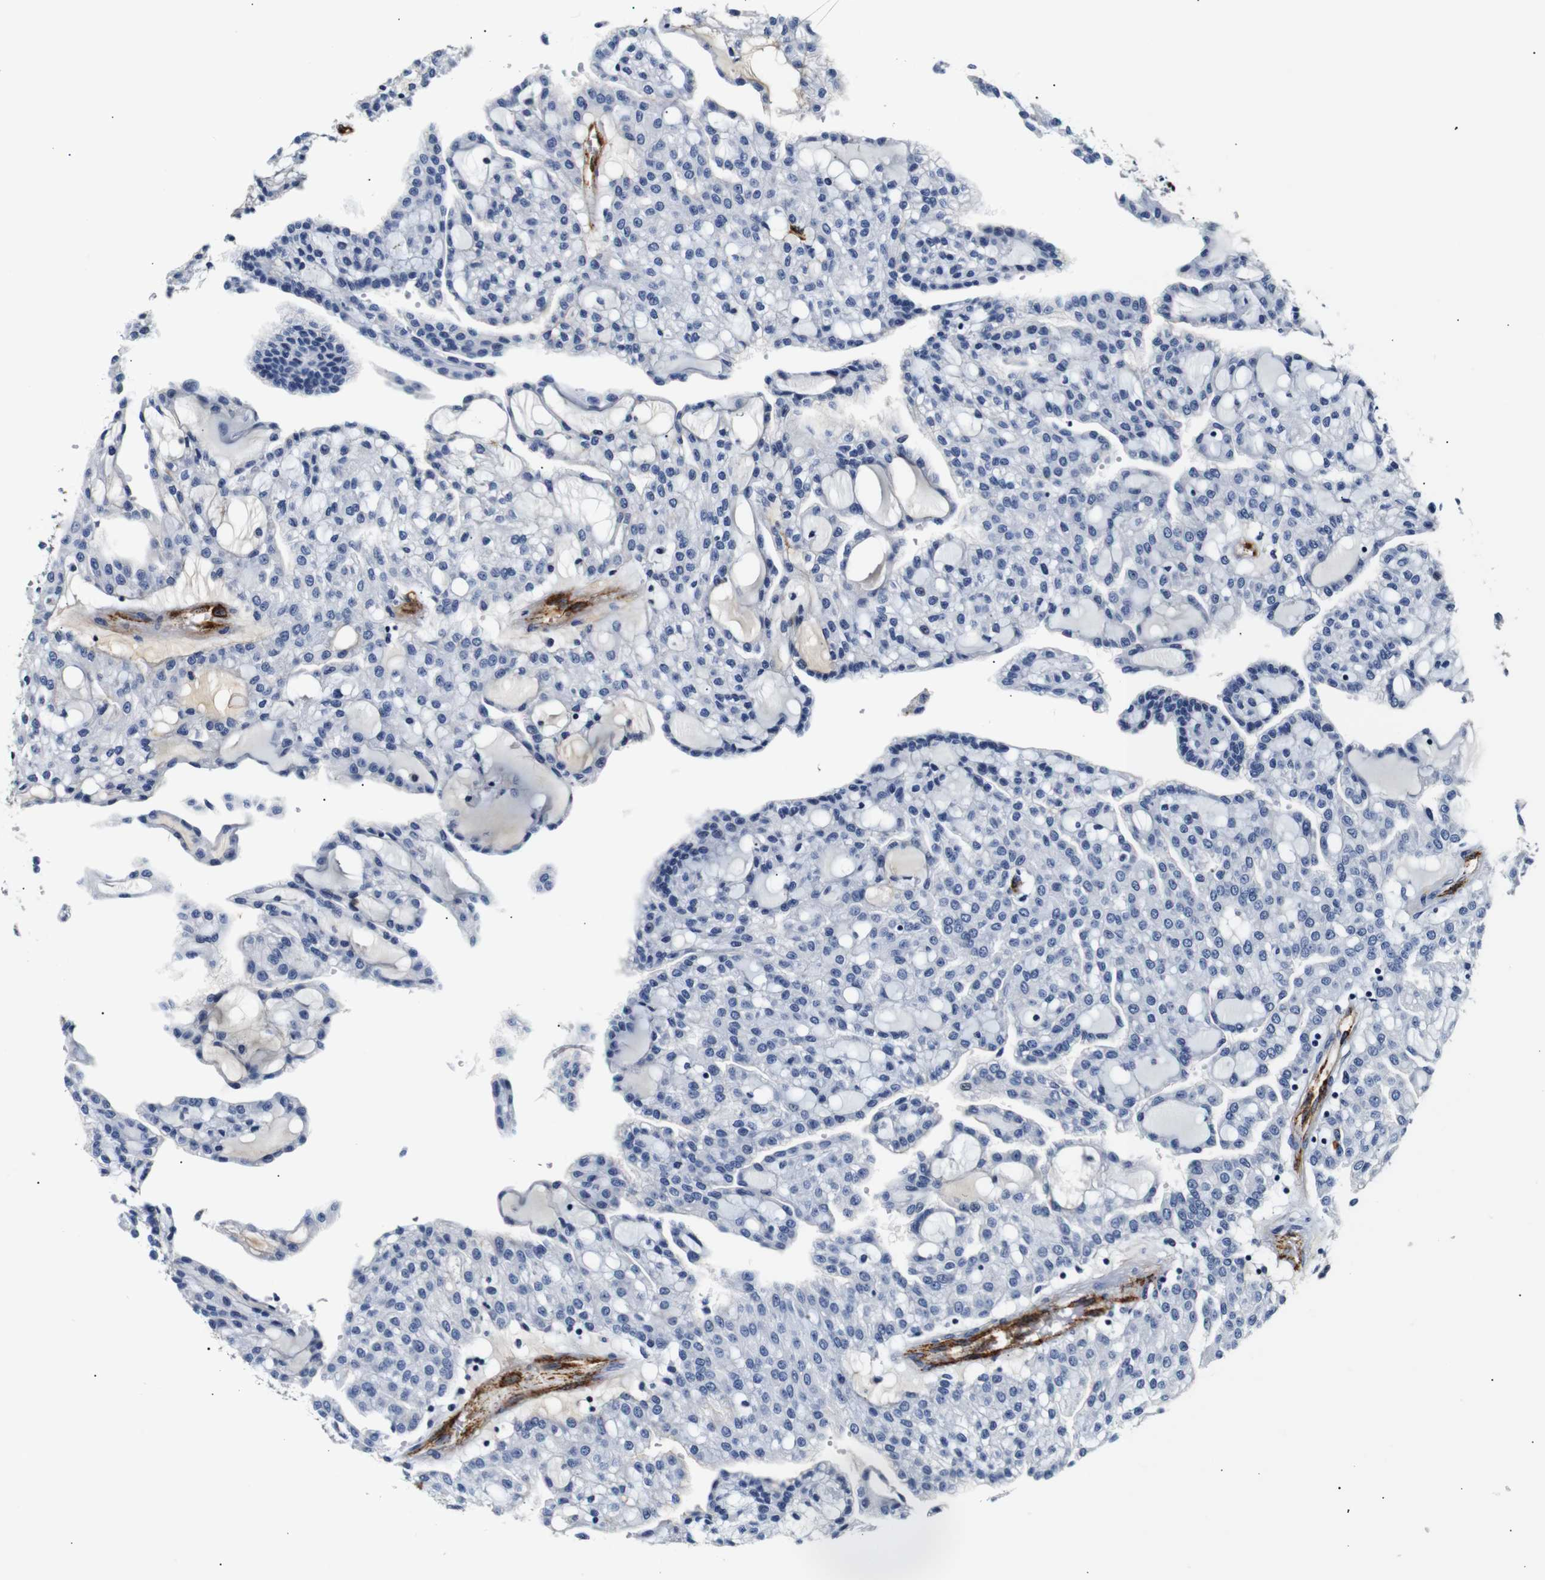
{"staining": {"intensity": "negative", "quantity": "none", "location": "none"}, "tissue": "renal cancer", "cell_type": "Tumor cells", "image_type": "cancer", "snomed": [{"axis": "morphology", "description": "Adenocarcinoma, NOS"}, {"axis": "topography", "description": "Kidney"}], "caption": "DAB immunohistochemical staining of human renal adenocarcinoma reveals no significant positivity in tumor cells. (IHC, brightfield microscopy, high magnification).", "gene": "MUC4", "patient": {"sex": "male", "age": 63}}